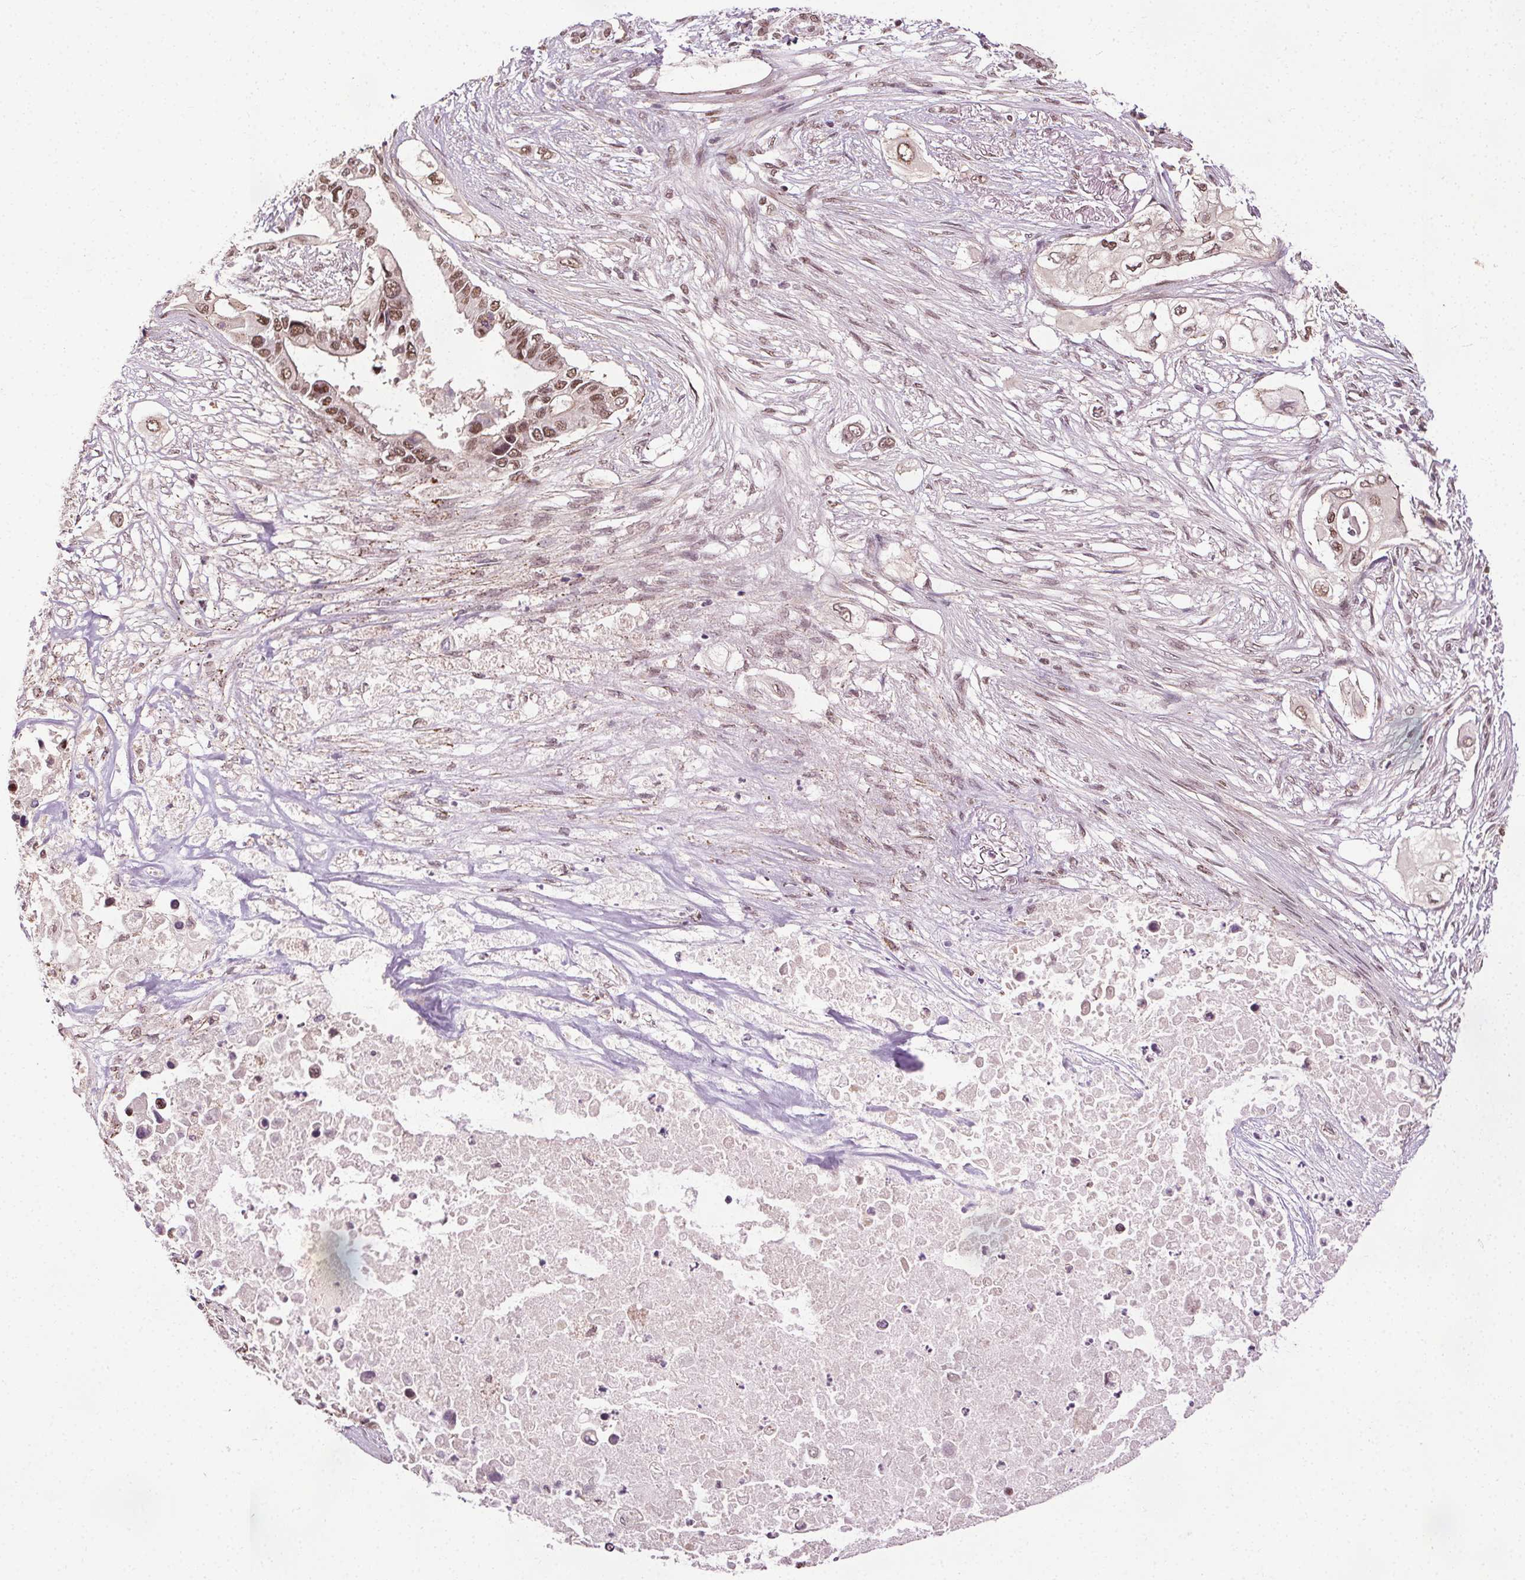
{"staining": {"intensity": "moderate", "quantity": ">75%", "location": "nuclear"}, "tissue": "pancreatic cancer", "cell_type": "Tumor cells", "image_type": "cancer", "snomed": [{"axis": "morphology", "description": "Adenocarcinoma, NOS"}, {"axis": "topography", "description": "Pancreas"}], "caption": "Immunohistochemical staining of adenocarcinoma (pancreatic) shows medium levels of moderate nuclear protein expression in about >75% of tumor cells.", "gene": "MED6", "patient": {"sex": "female", "age": 63}}